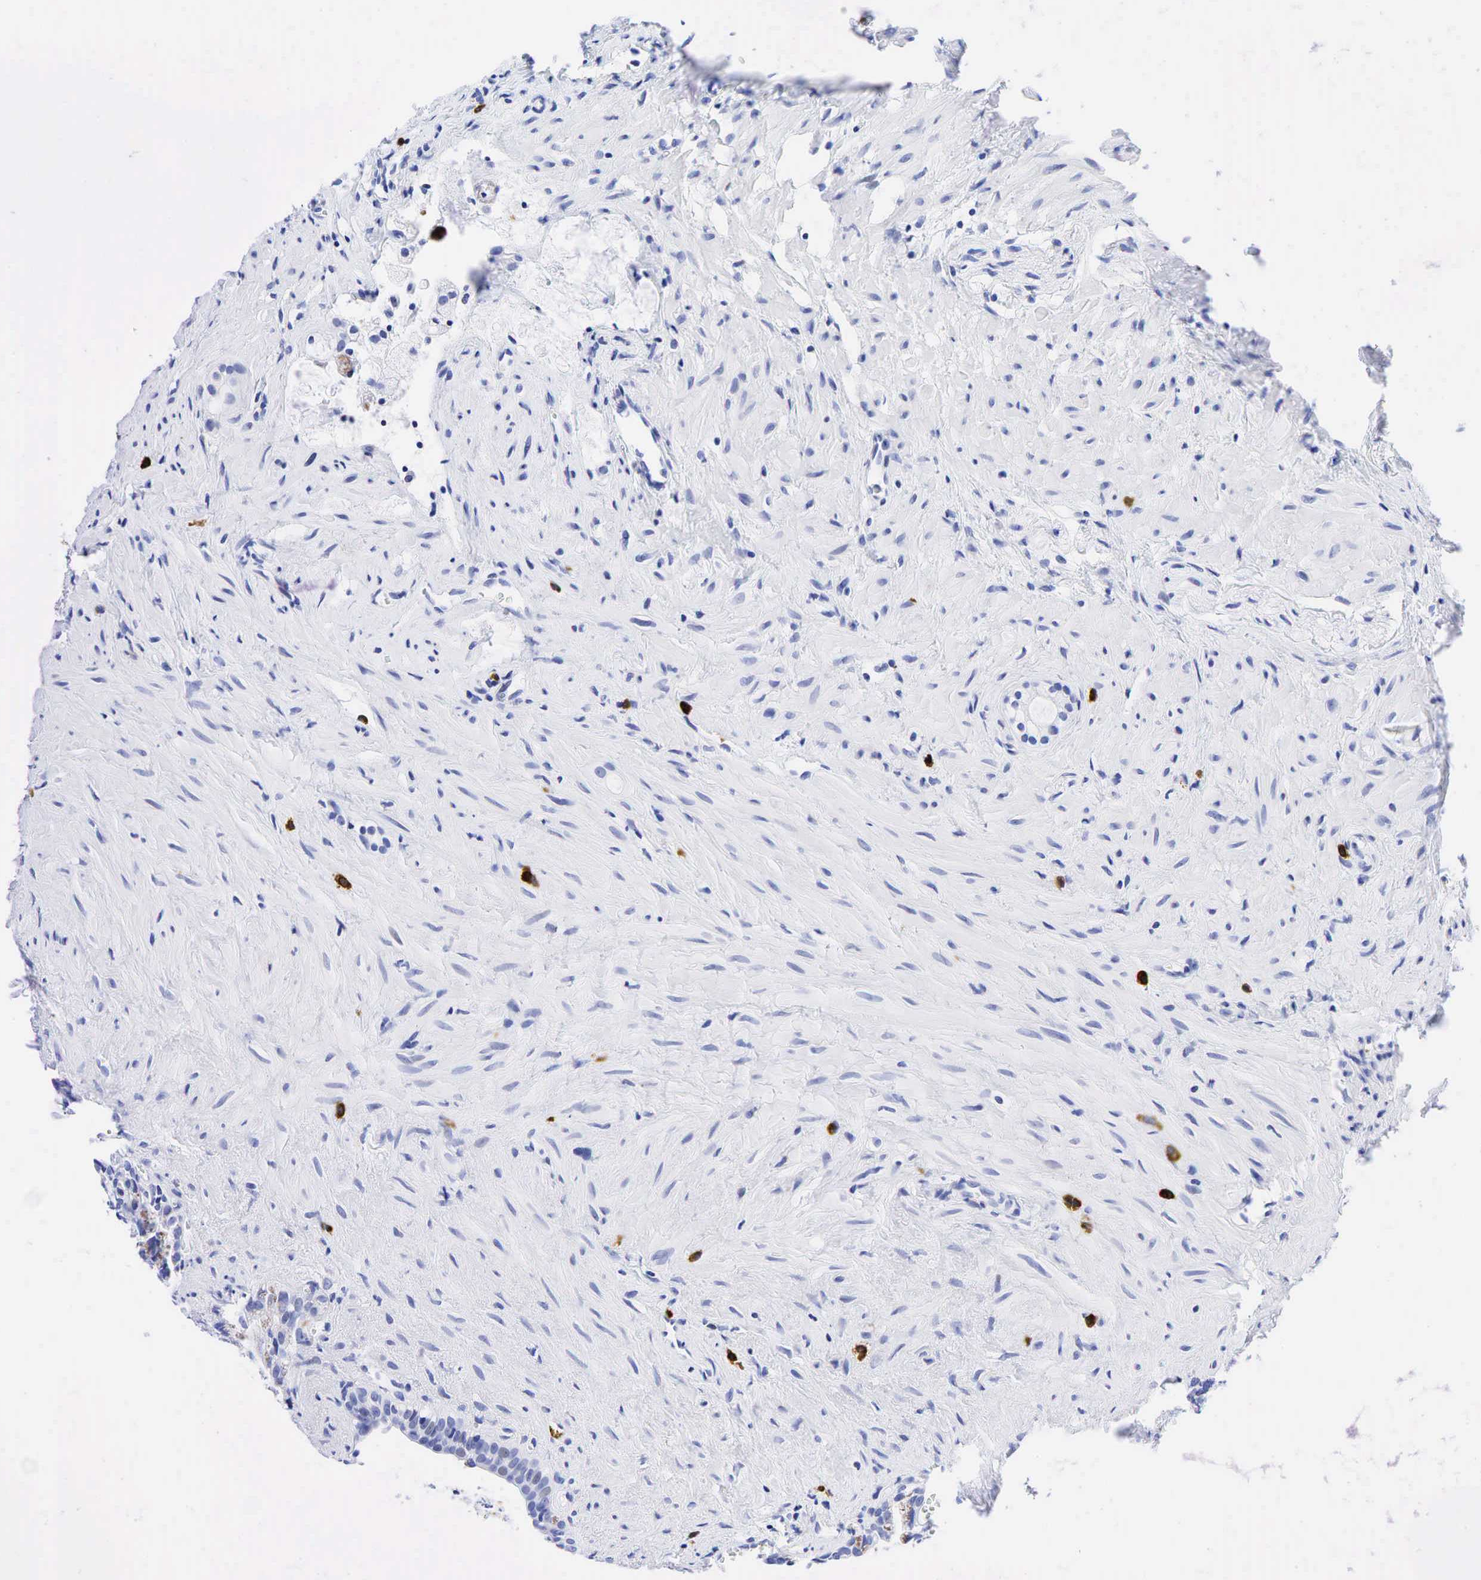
{"staining": {"intensity": "negative", "quantity": "none", "location": "none"}, "tissue": "seminal vesicle", "cell_type": "Glandular cells", "image_type": "normal", "snomed": [{"axis": "morphology", "description": "Normal tissue, NOS"}, {"axis": "topography", "description": "Seminal veicle"}], "caption": "A high-resolution histopathology image shows immunohistochemistry (IHC) staining of benign seminal vesicle, which displays no significant positivity in glandular cells. (Immunohistochemistry (ihc), brightfield microscopy, high magnification).", "gene": "CD79A", "patient": {"sex": "male", "age": 60}}